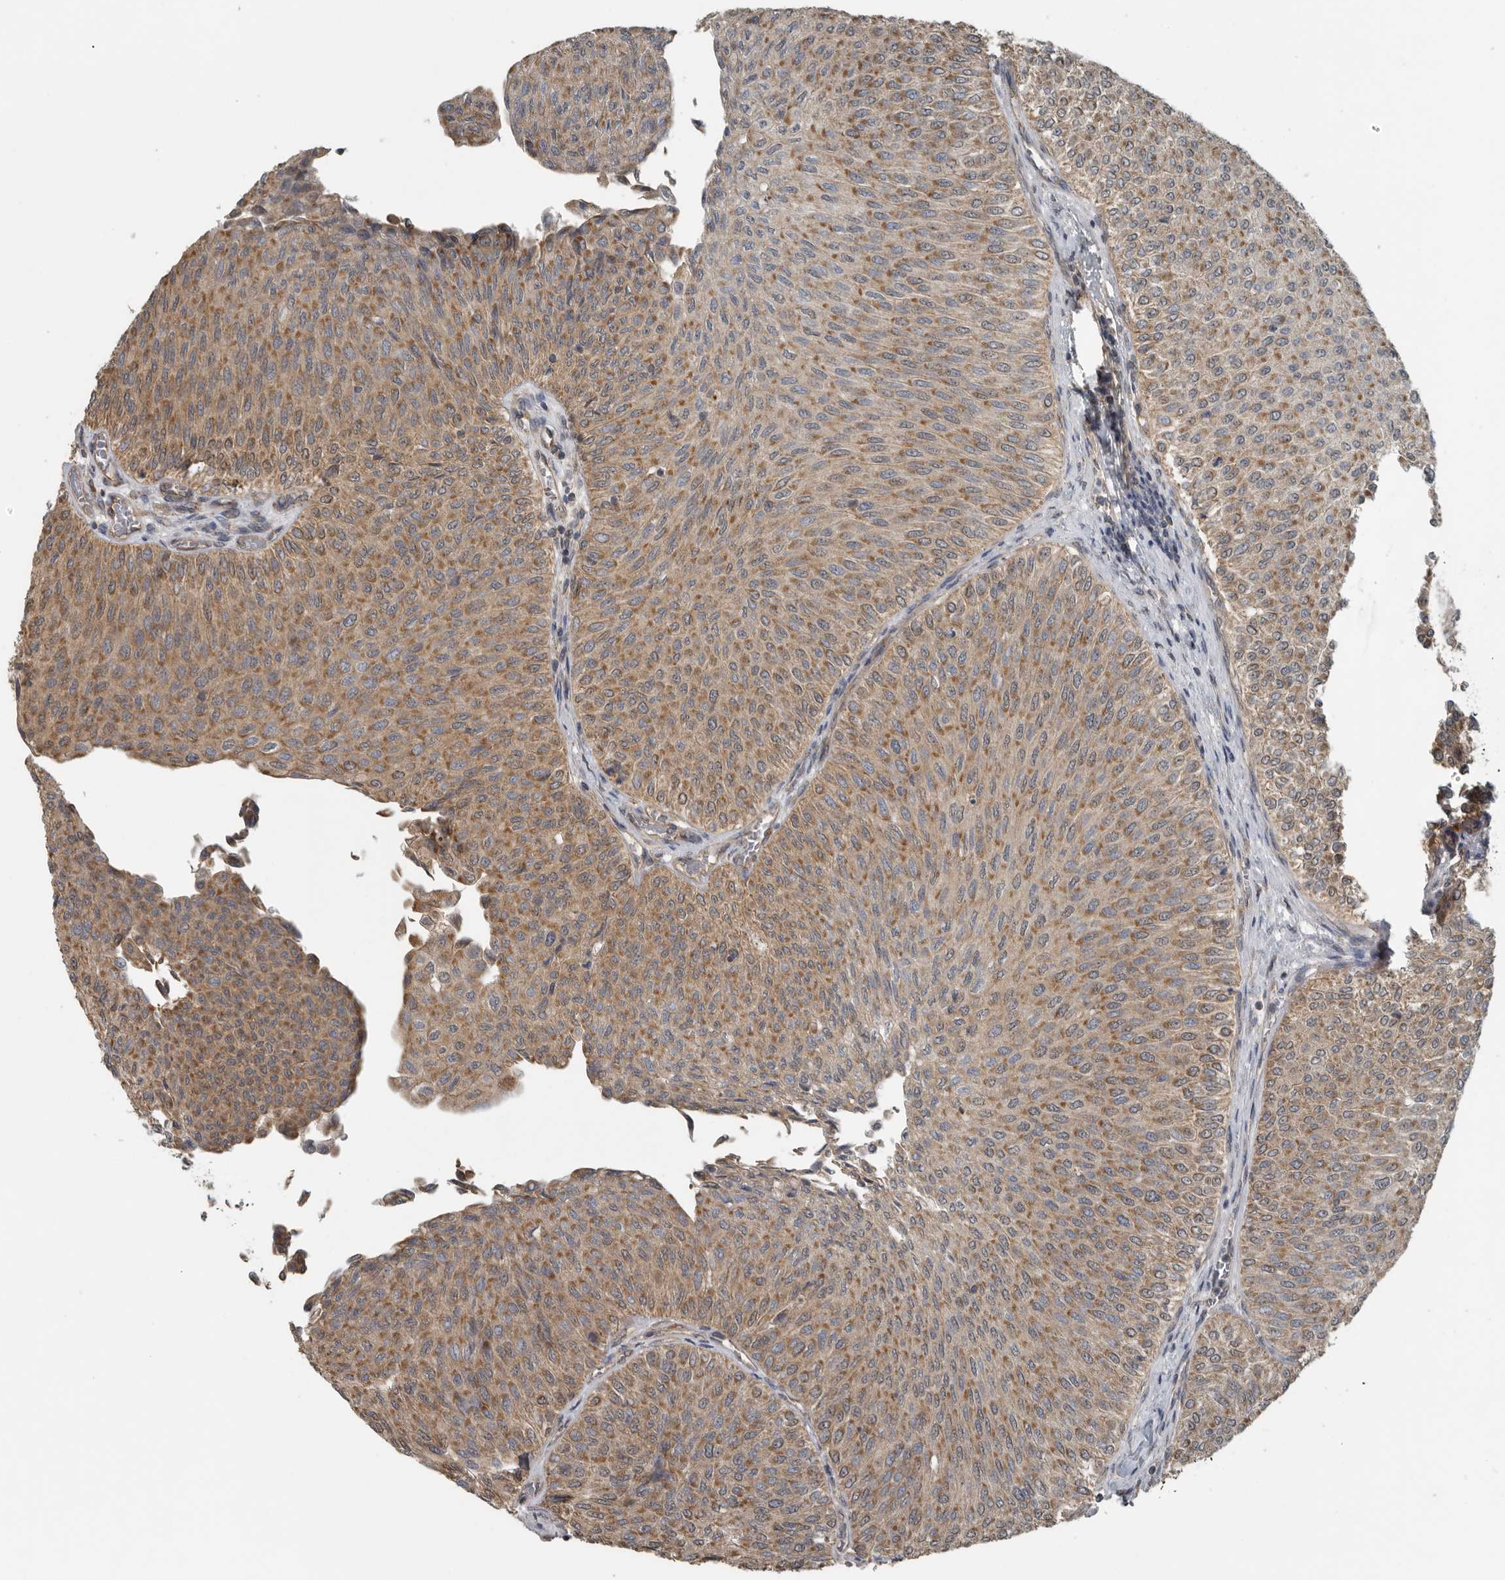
{"staining": {"intensity": "moderate", "quantity": ">75%", "location": "cytoplasmic/membranous"}, "tissue": "urothelial cancer", "cell_type": "Tumor cells", "image_type": "cancer", "snomed": [{"axis": "morphology", "description": "Urothelial carcinoma, Low grade"}, {"axis": "topography", "description": "Urinary bladder"}], "caption": "Tumor cells reveal medium levels of moderate cytoplasmic/membranous staining in about >75% of cells in urothelial cancer.", "gene": "AFAP1", "patient": {"sex": "male", "age": 78}}